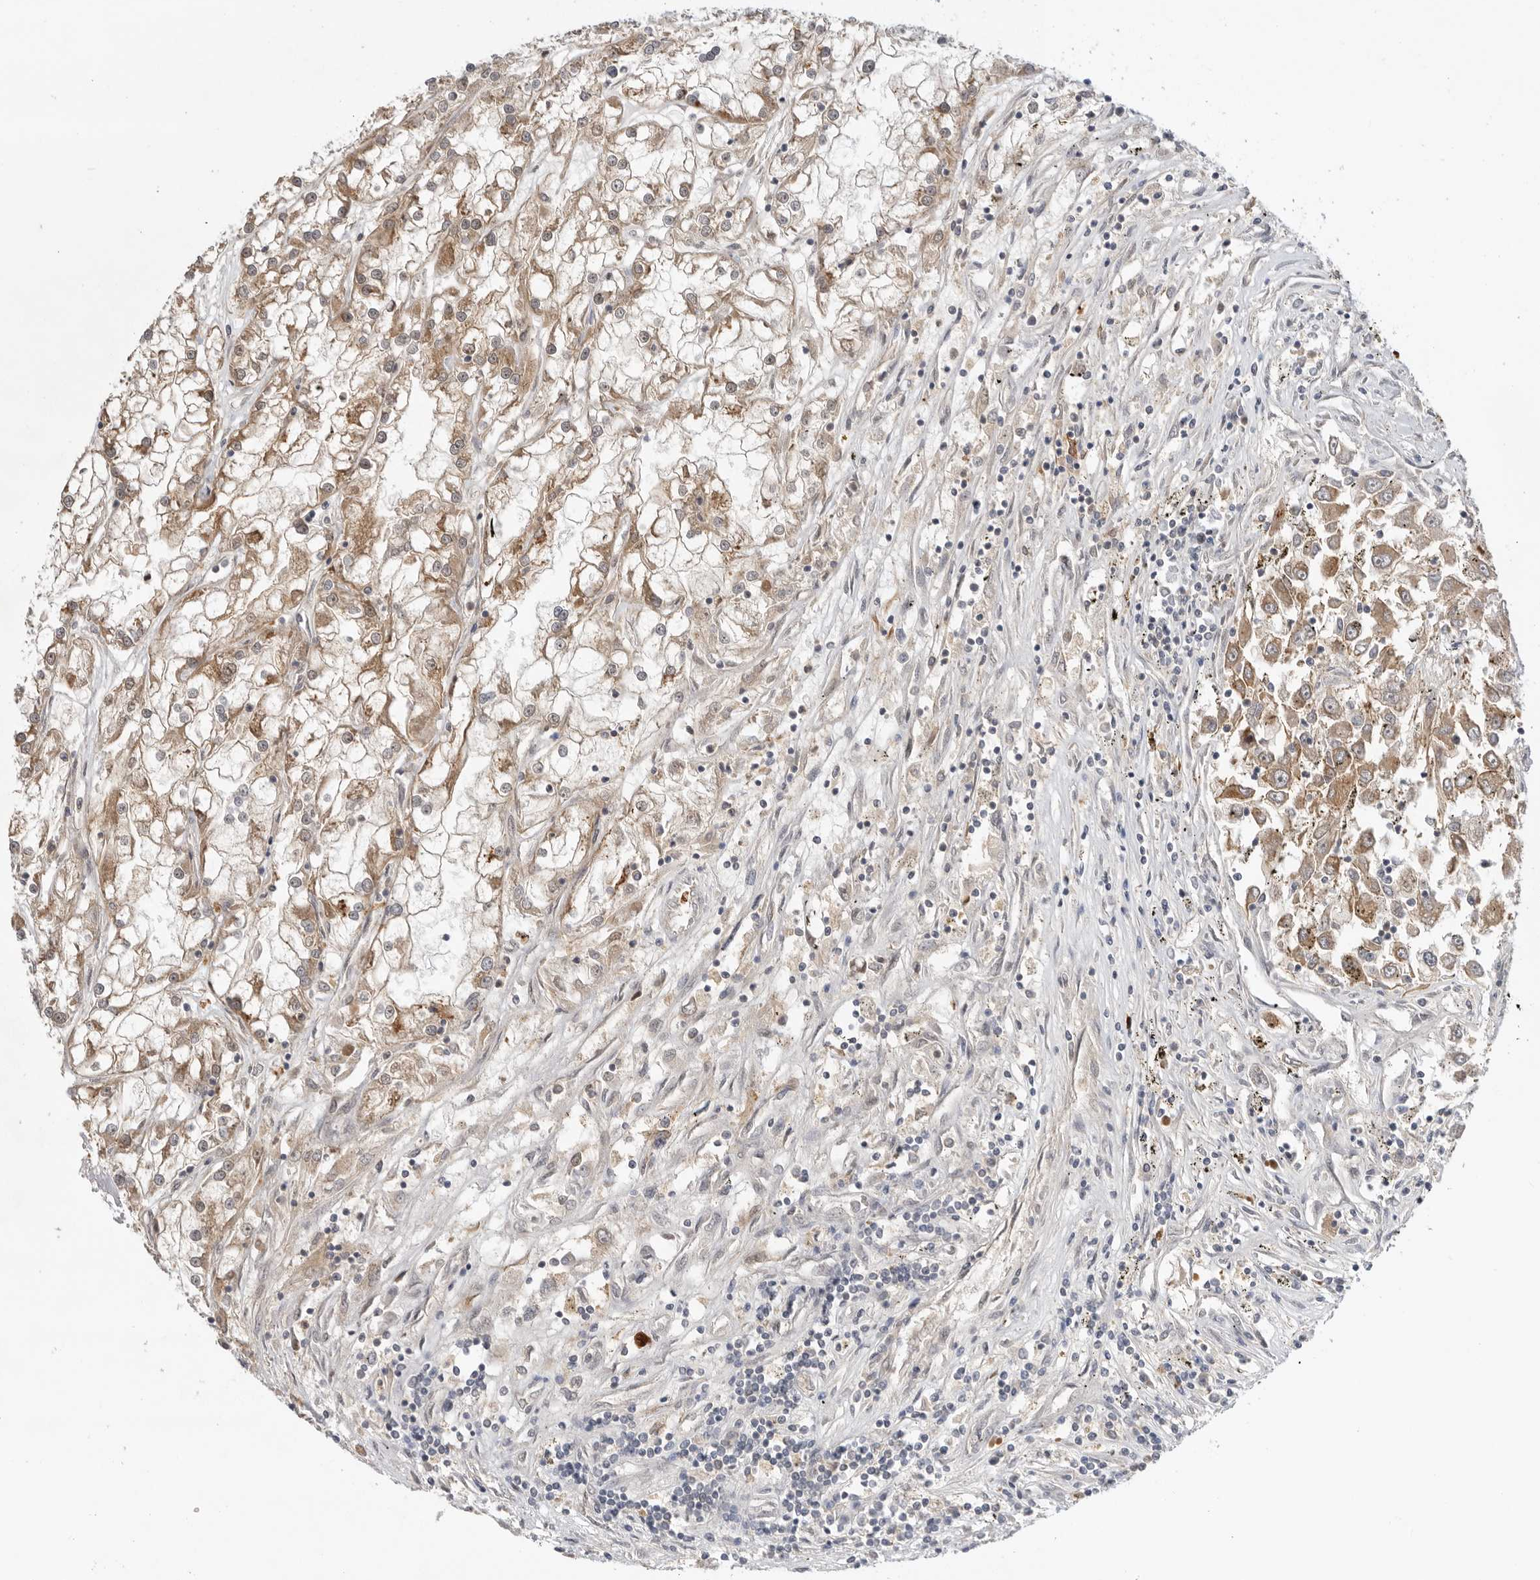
{"staining": {"intensity": "moderate", "quantity": "<25%", "location": "cytoplasmic/membranous"}, "tissue": "renal cancer", "cell_type": "Tumor cells", "image_type": "cancer", "snomed": [{"axis": "morphology", "description": "Adenocarcinoma, NOS"}, {"axis": "topography", "description": "Kidney"}], "caption": "This is a photomicrograph of immunohistochemistry staining of renal cancer, which shows moderate staining in the cytoplasmic/membranous of tumor cells.", "gene": "DCAF8", "patient": {"sex": "female", "age": 52}}